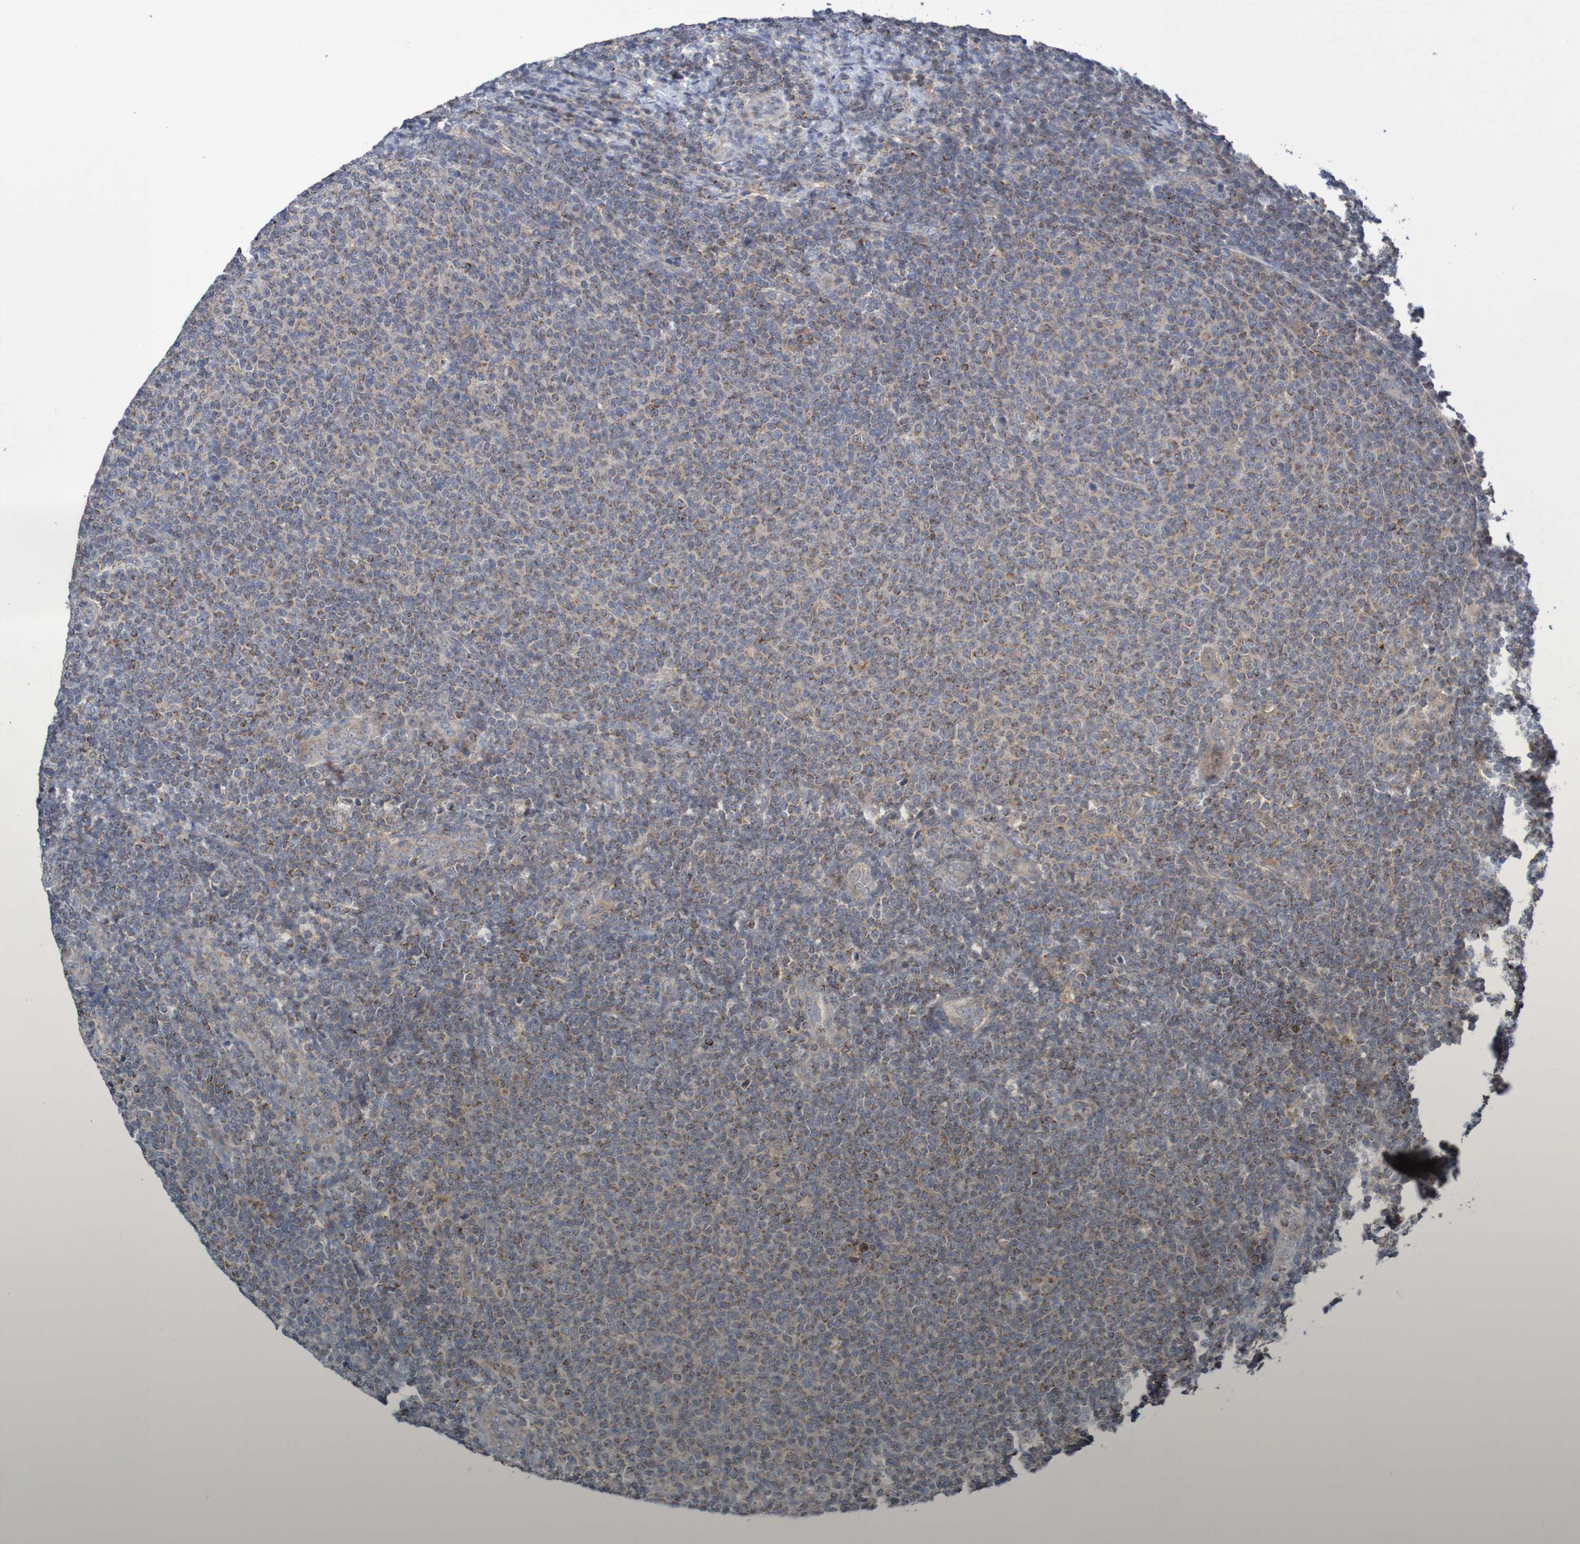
{"staining": {"intensity": "moderate", "quantity": "25%-75%", "location": "cytoplasmic/membranous"}, "tissue": "lymphoma", "cell_type": "Tumor cells", "image_type": "cancer", "snomed": [{"axis": "morphology", "description": "Malignant lymphoma, non-Hodgkin's type, Low grade"}, {"axis": "topography", "description": "Lymph node"}], "caption": "This is an image of immunohistochemistry staining of lymphoma, which shows moderate staining in the cytoplasmic/membranous of tumor cells.", "gene": "C3orf18", "patient": {"sex": "male", "age": 66}}